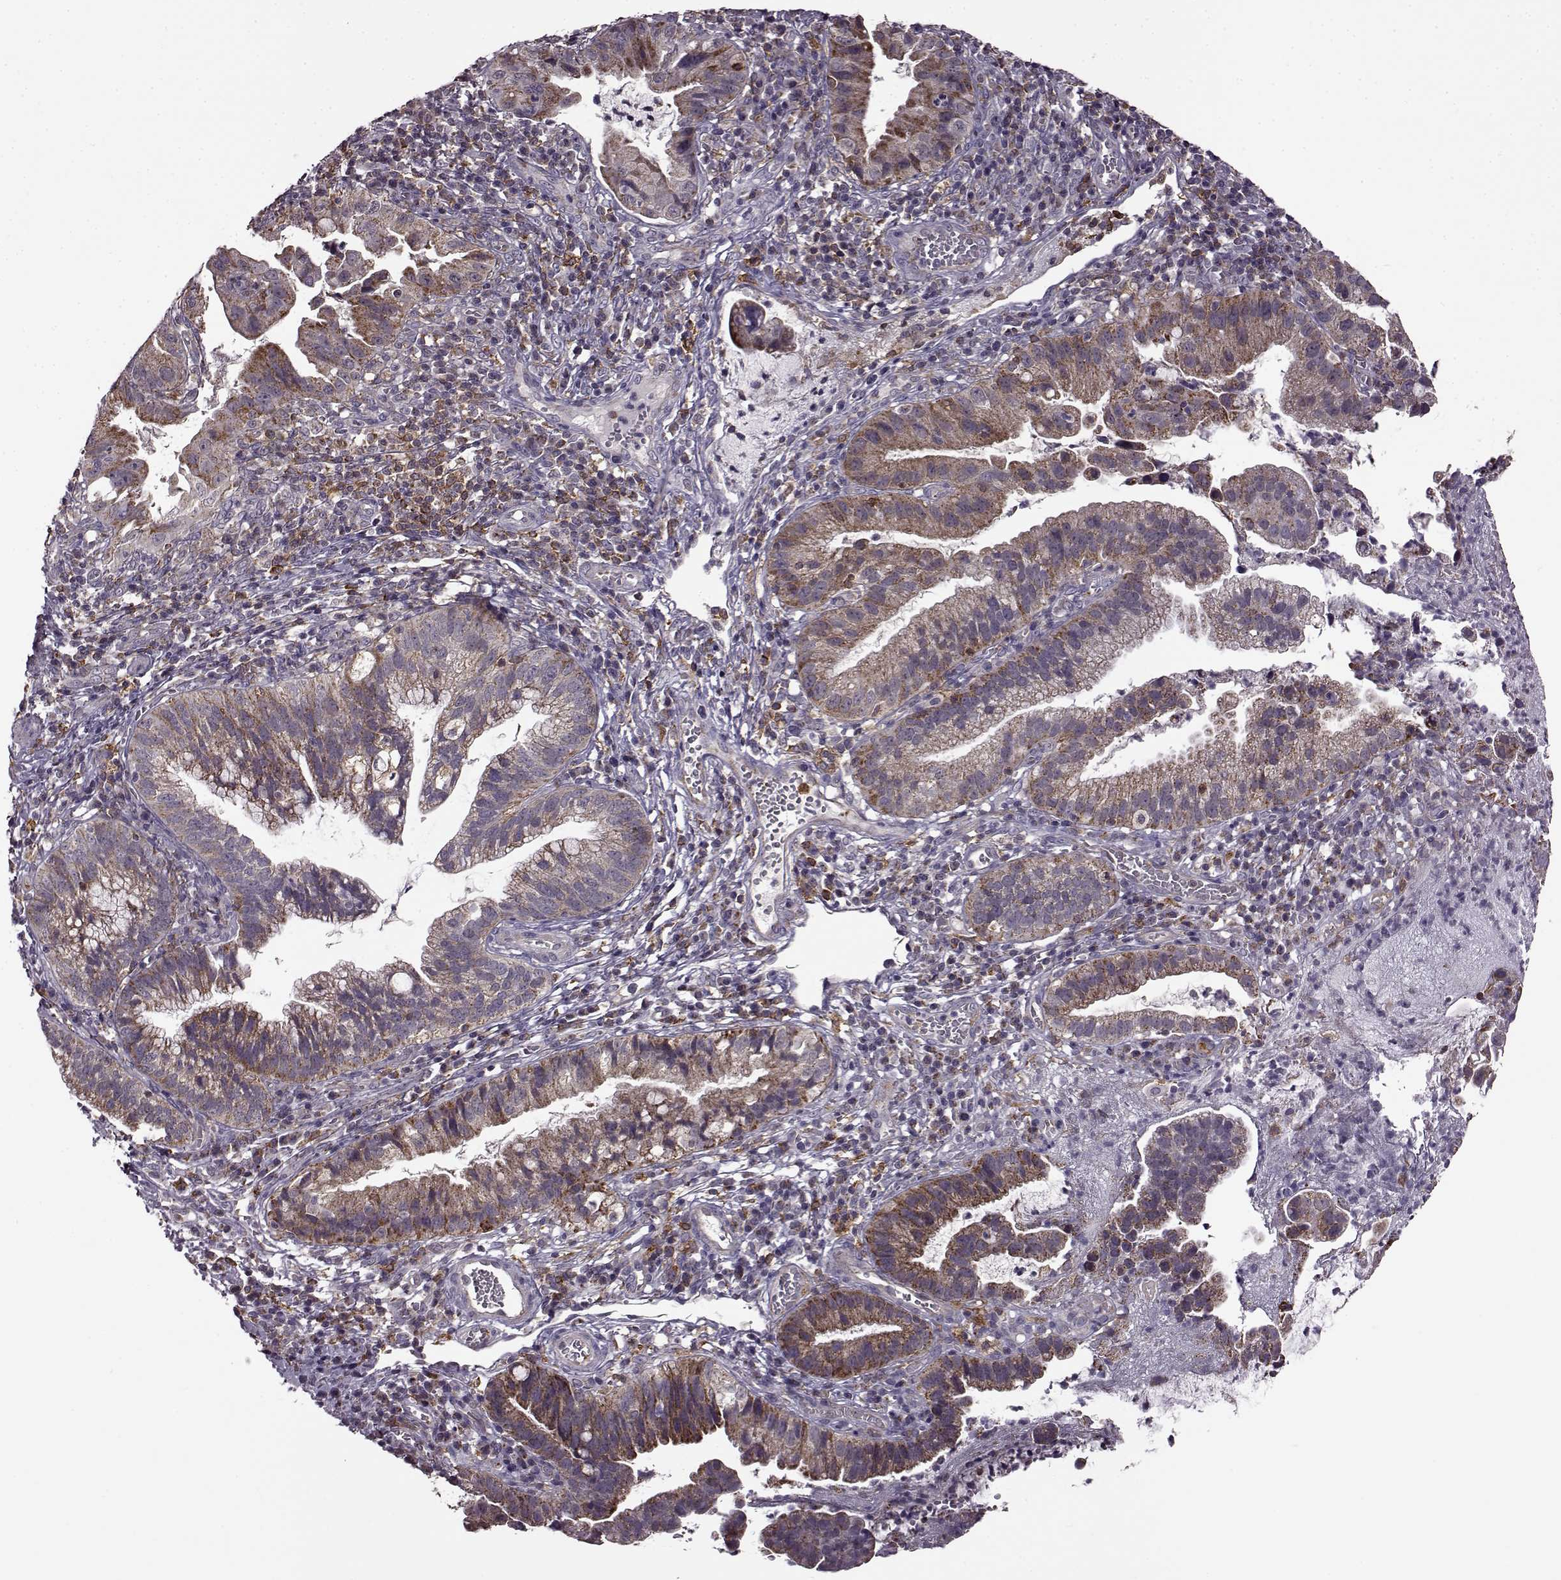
{"staining": {"intensity": "moderate", "quantity": ">75%", "location": "cytoplasmic/membranous"}, "tissue": "cervical cancer", "cell_type": "Tumor cells", "image_type": "cancer", "snomed": [{"axis": "morphology", "description": "Adenocarcinoma, NOS"}, {"axis": "topography", "description": "Cervix"}], "caption": "DAB immunohistochemical staining of cervical cancer (adenocarcinoma) reveals moderate cytoplasmic/membranous protein expression in approximately >75% of tumor cells.", "gene": "MTSS1", "patient": {"sex": "female", "age": 34}}